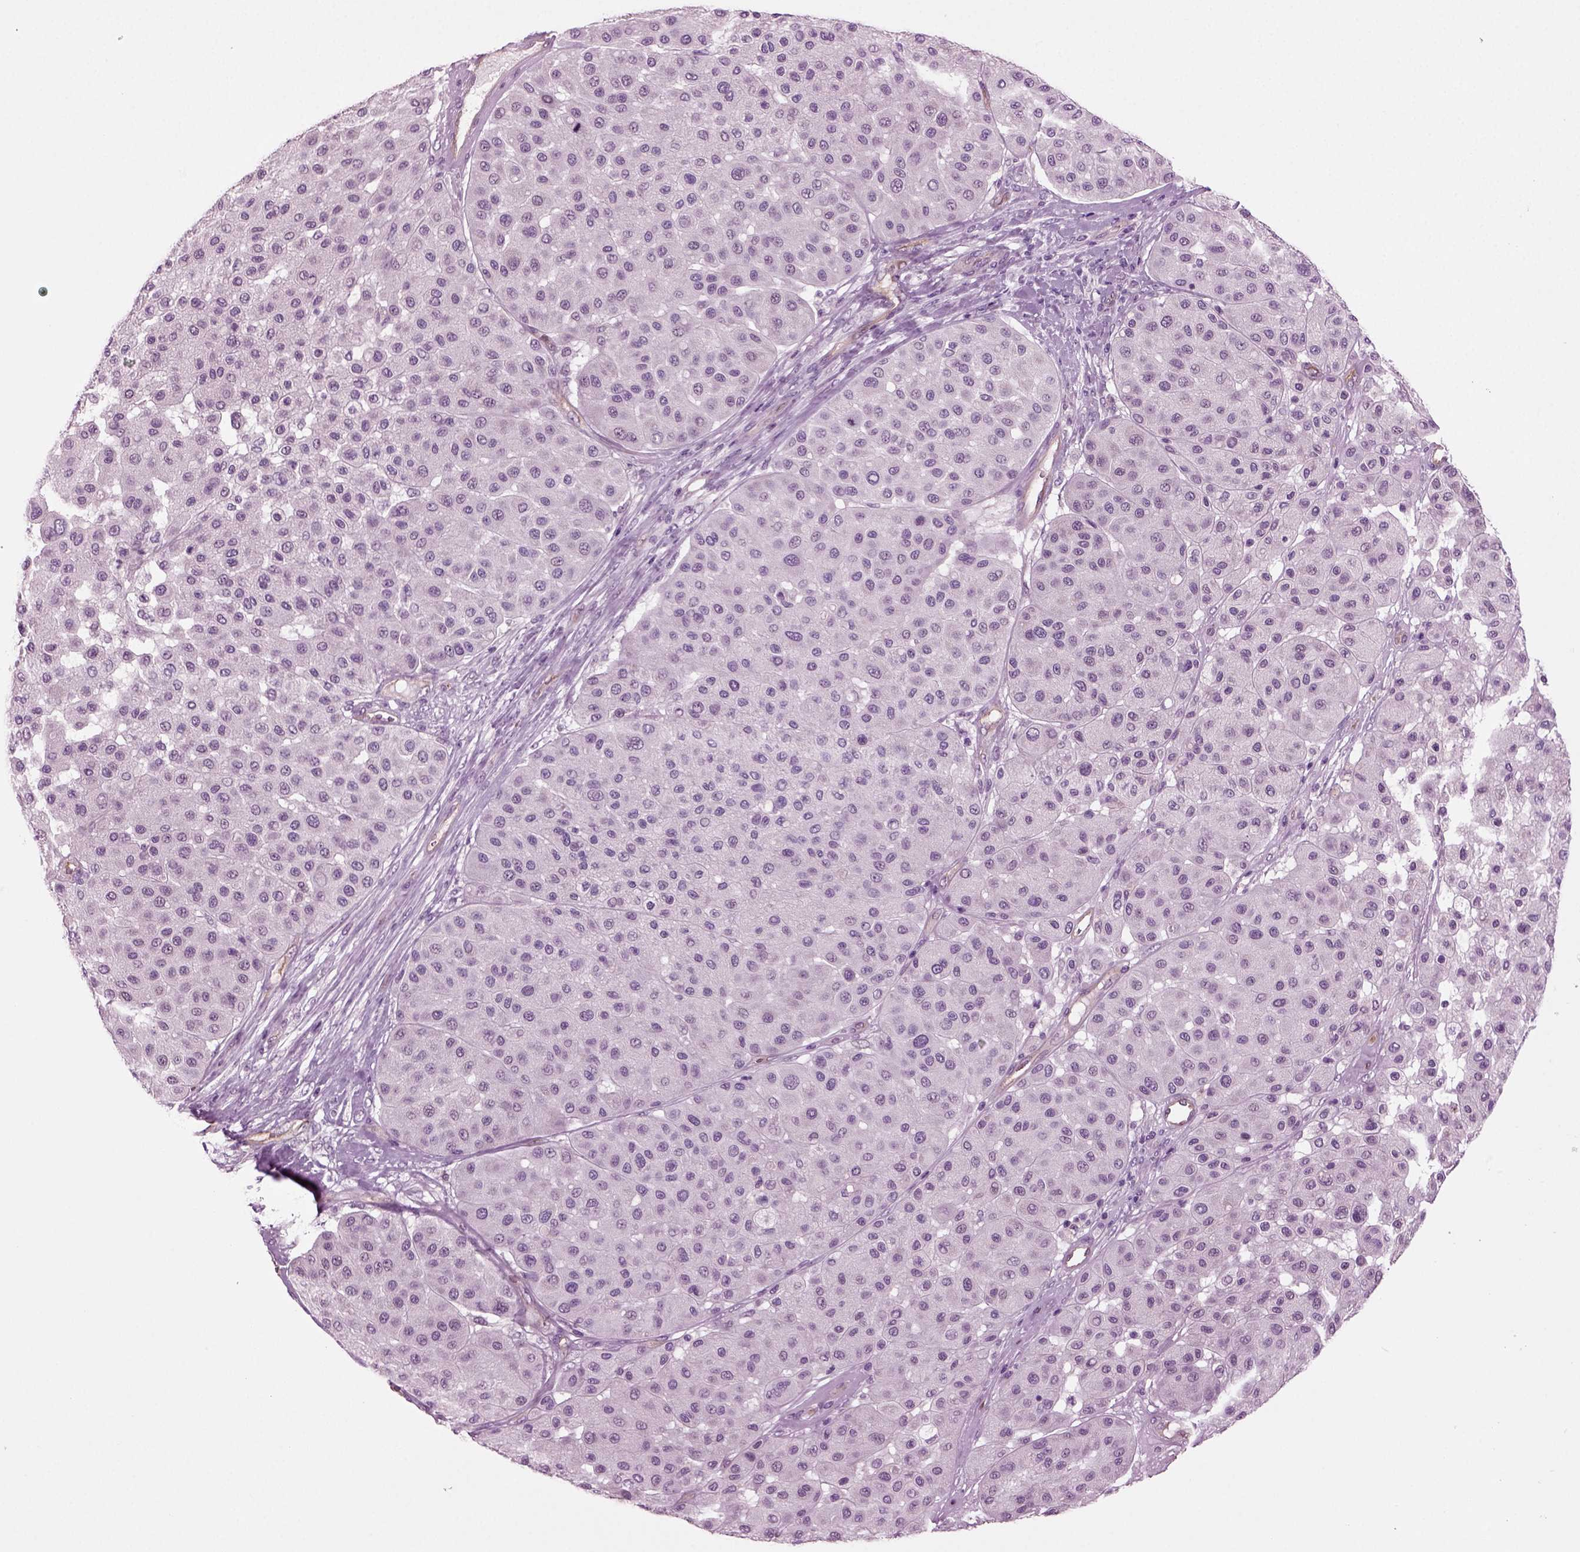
{"staining": {"intensity": "negative", "quantity": "none", "location": "none"}, "tissue": "melanoma", "cell_type": "Tumor cells", "image_type": "cancer", "snomed": [{"axis": "morphology", "description": "Malignant melanoma, Metastatic site"}, {"axis": "topography", "description": "Smooth muscle"}], "caption": "Immunohistochemistry (IHC) of melanoma reveals no positivity in tumor cells.", "gene": "COL9A2", "patient": {"sex": "male", "age": 41}}